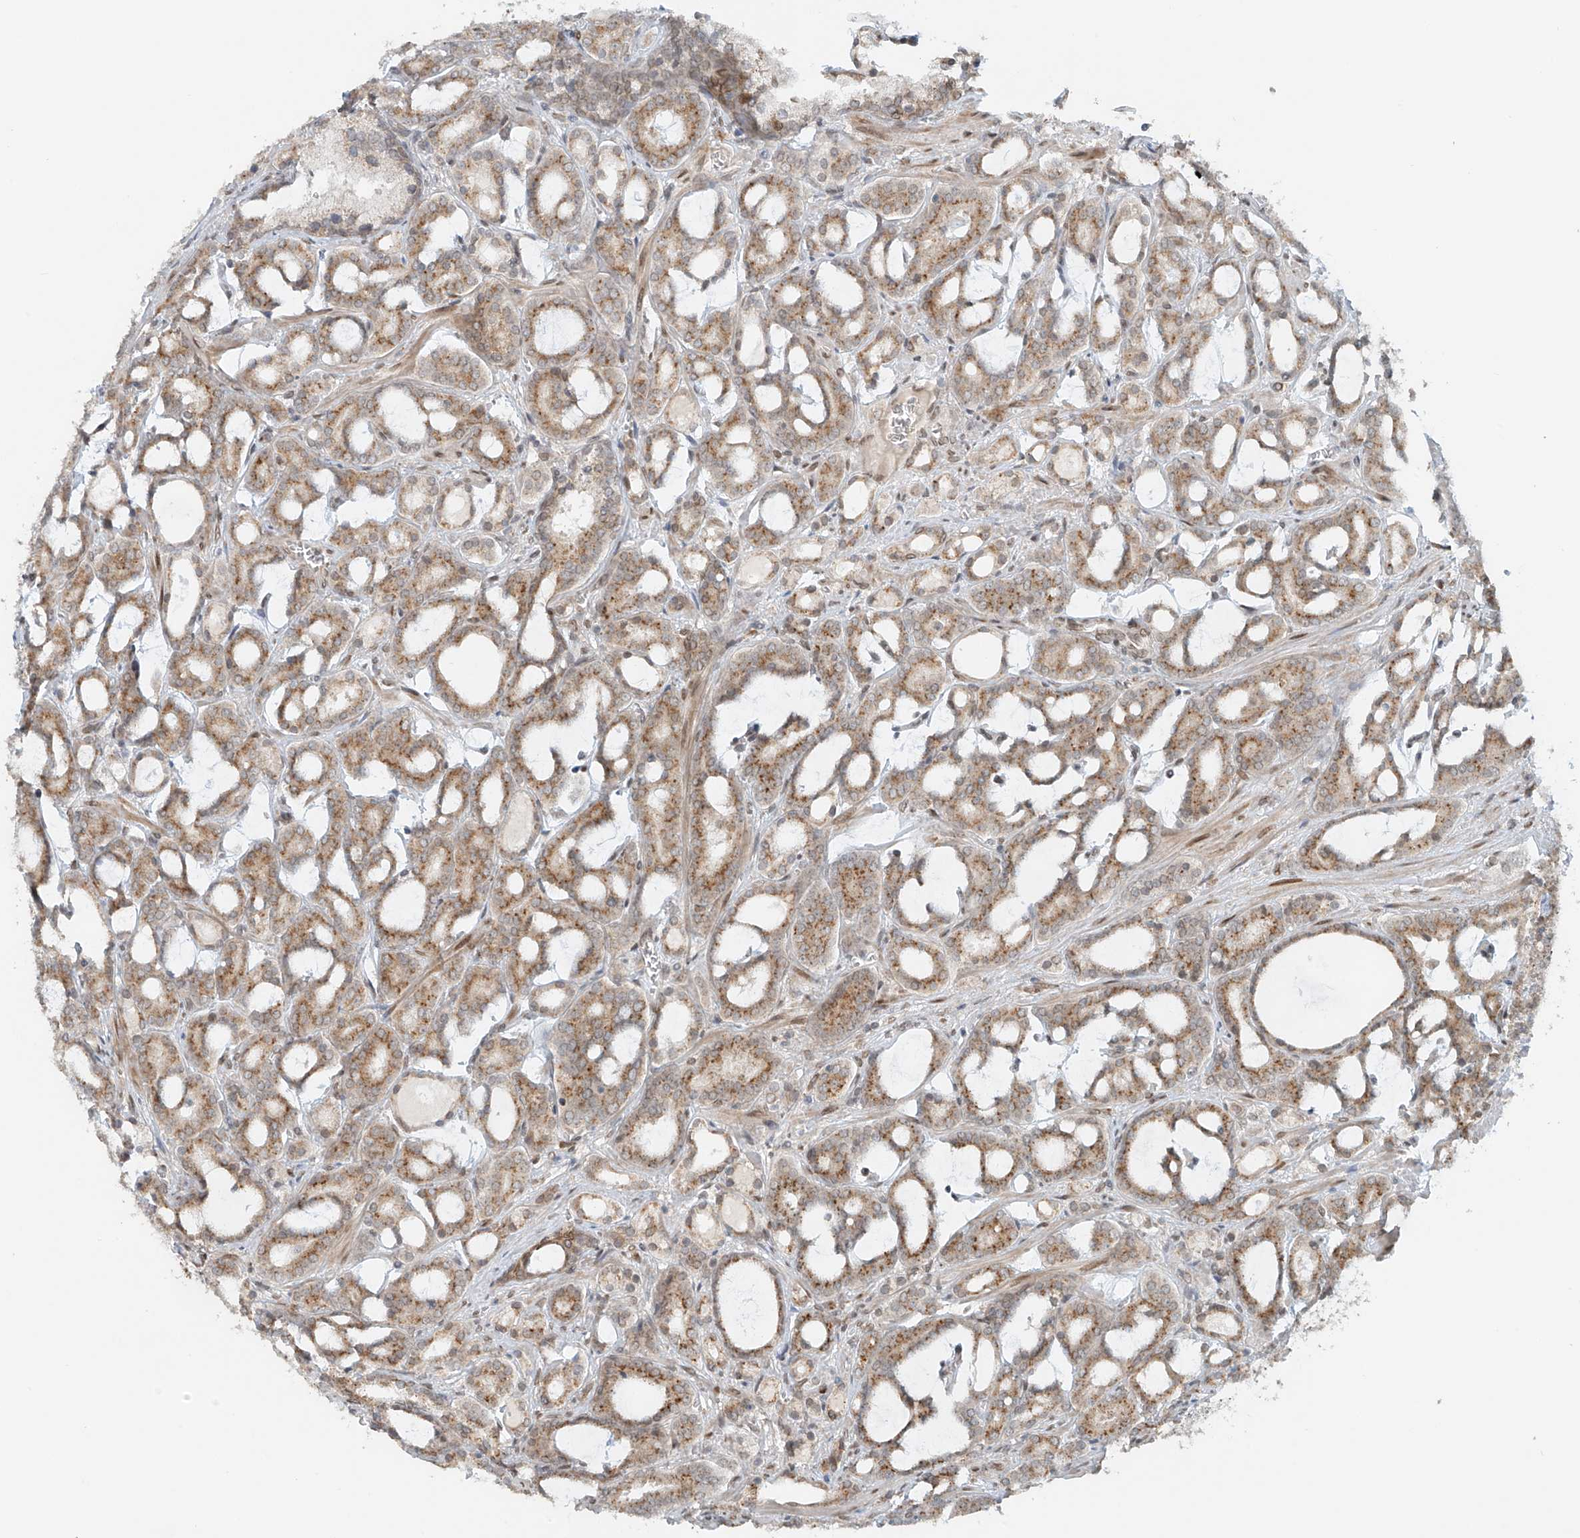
{"staining": {"intensity": "moderate", "quantity": ">75%", "location": "cytoplasmic/membranous"}, "tissue": "prostate cancer", "cell_type": "Tumor cells", "image_type": "cancer", "snomed": [{"axis": "morphology", "description": "Adenocarcinoma, High grade"}, {"axis": "topography", "description": "Prostate and seminal vesicle, NOS"}], "caption": "High-power microscopy captured an immunohistochemistry micrograph of adenocarcinoma (high-grade) (prostate), revealing moderate cytoplasmic/membranous expression in about >75% of tumor cells.", "gene": "STARD9", "patient": {"sex": "male", "age": 67}}